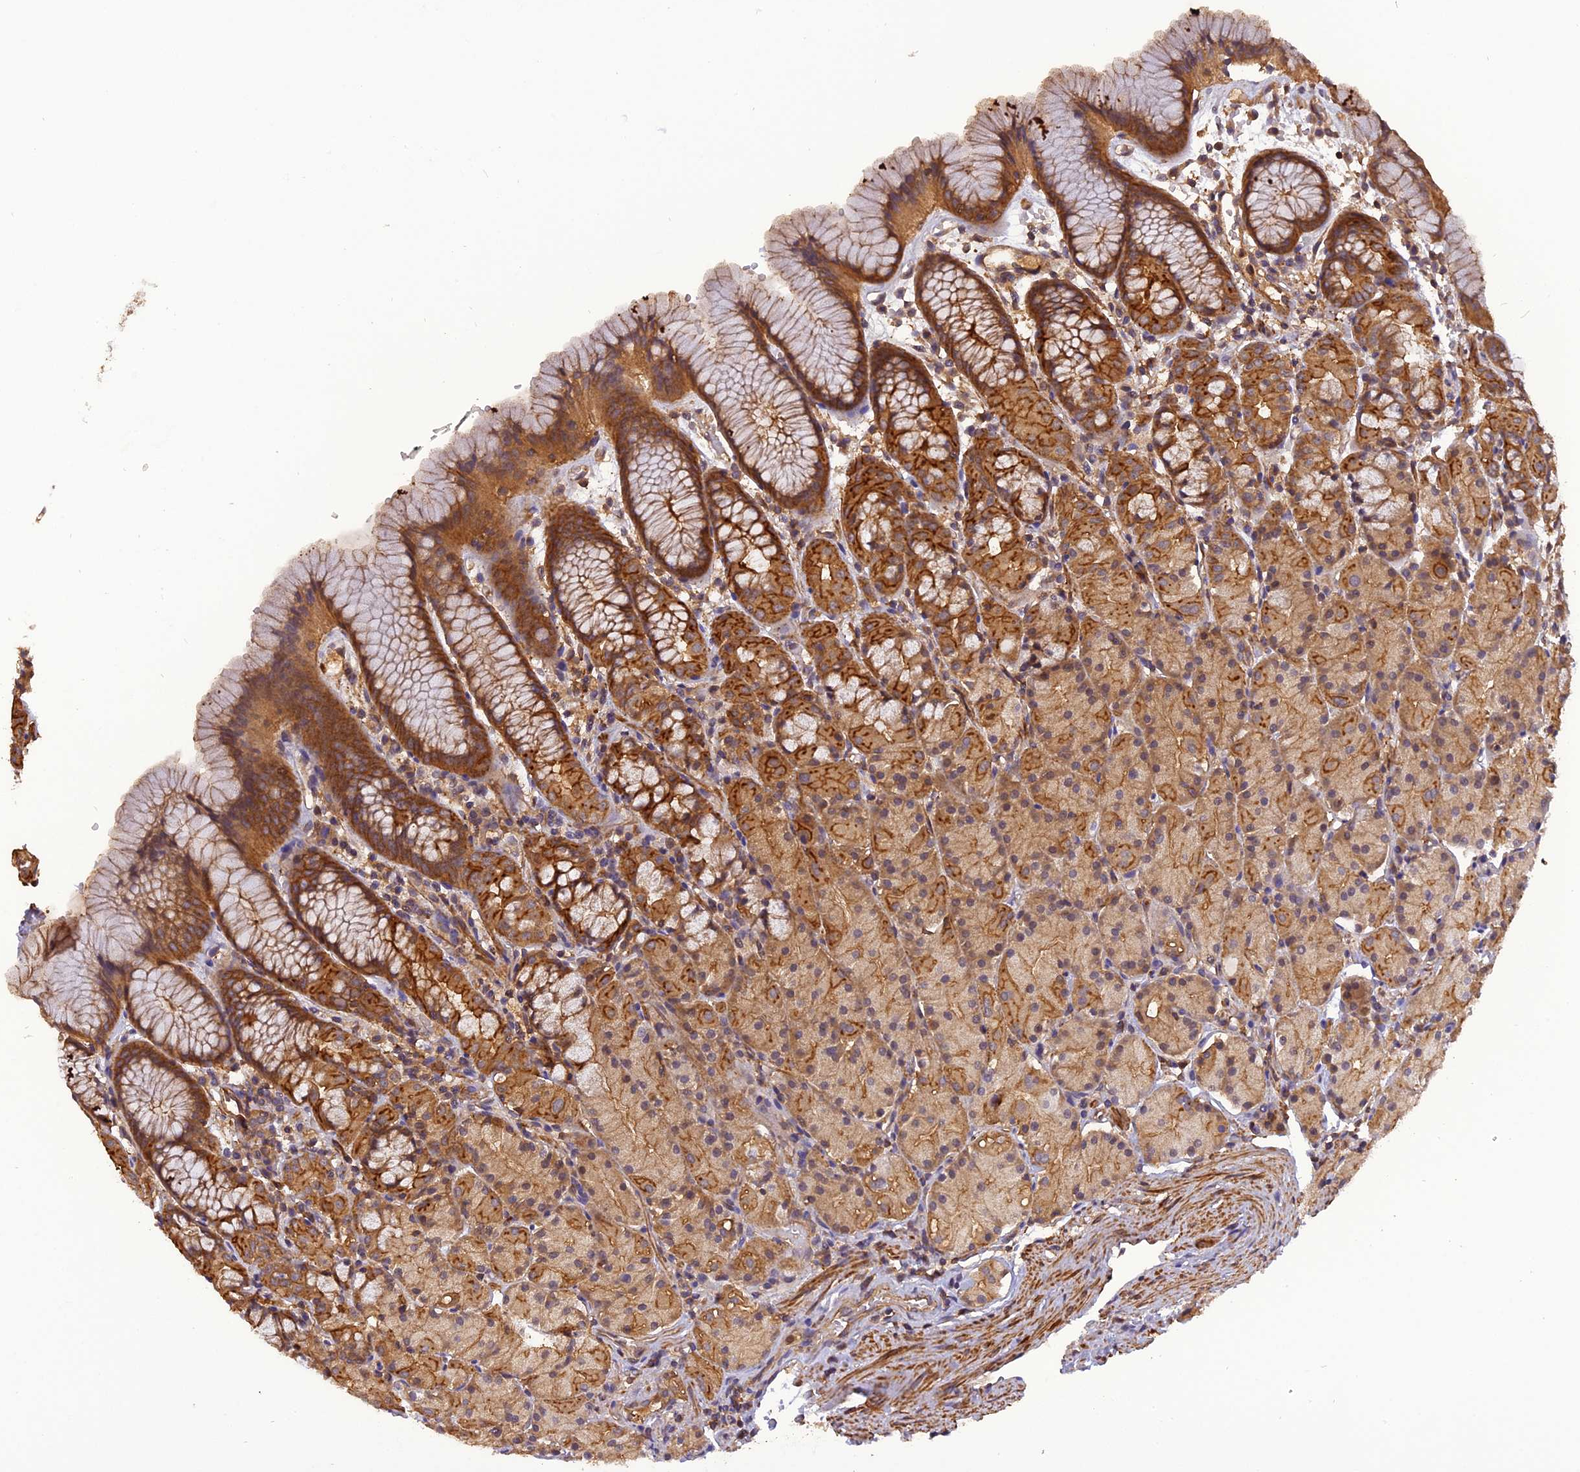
{"staining": {"intensity": "moderate", "quantity": ">75%", "location": "cytoplasmic/membranous"}, "tissue": "stomach", "cell_type": "Glandular cells", "image_type": "normal", "snomed": [{"axis": "morphology", "description": "Normal tissue, NOS"}, {"axis": "topography", "description": "Stomach, upper"}], "caption": "An immunohistochemistry (IHC) photomicrograph of unremarkable tissue is shown. Protein staining in brown shows moderate cytoplasmic/membranous positivity in stomach within glandular cells. (DAB IHC, brown staining for protein, blue staining for nuclei).", "gene": "STOML1", "patient": {"sex": "male", "age": 47}}